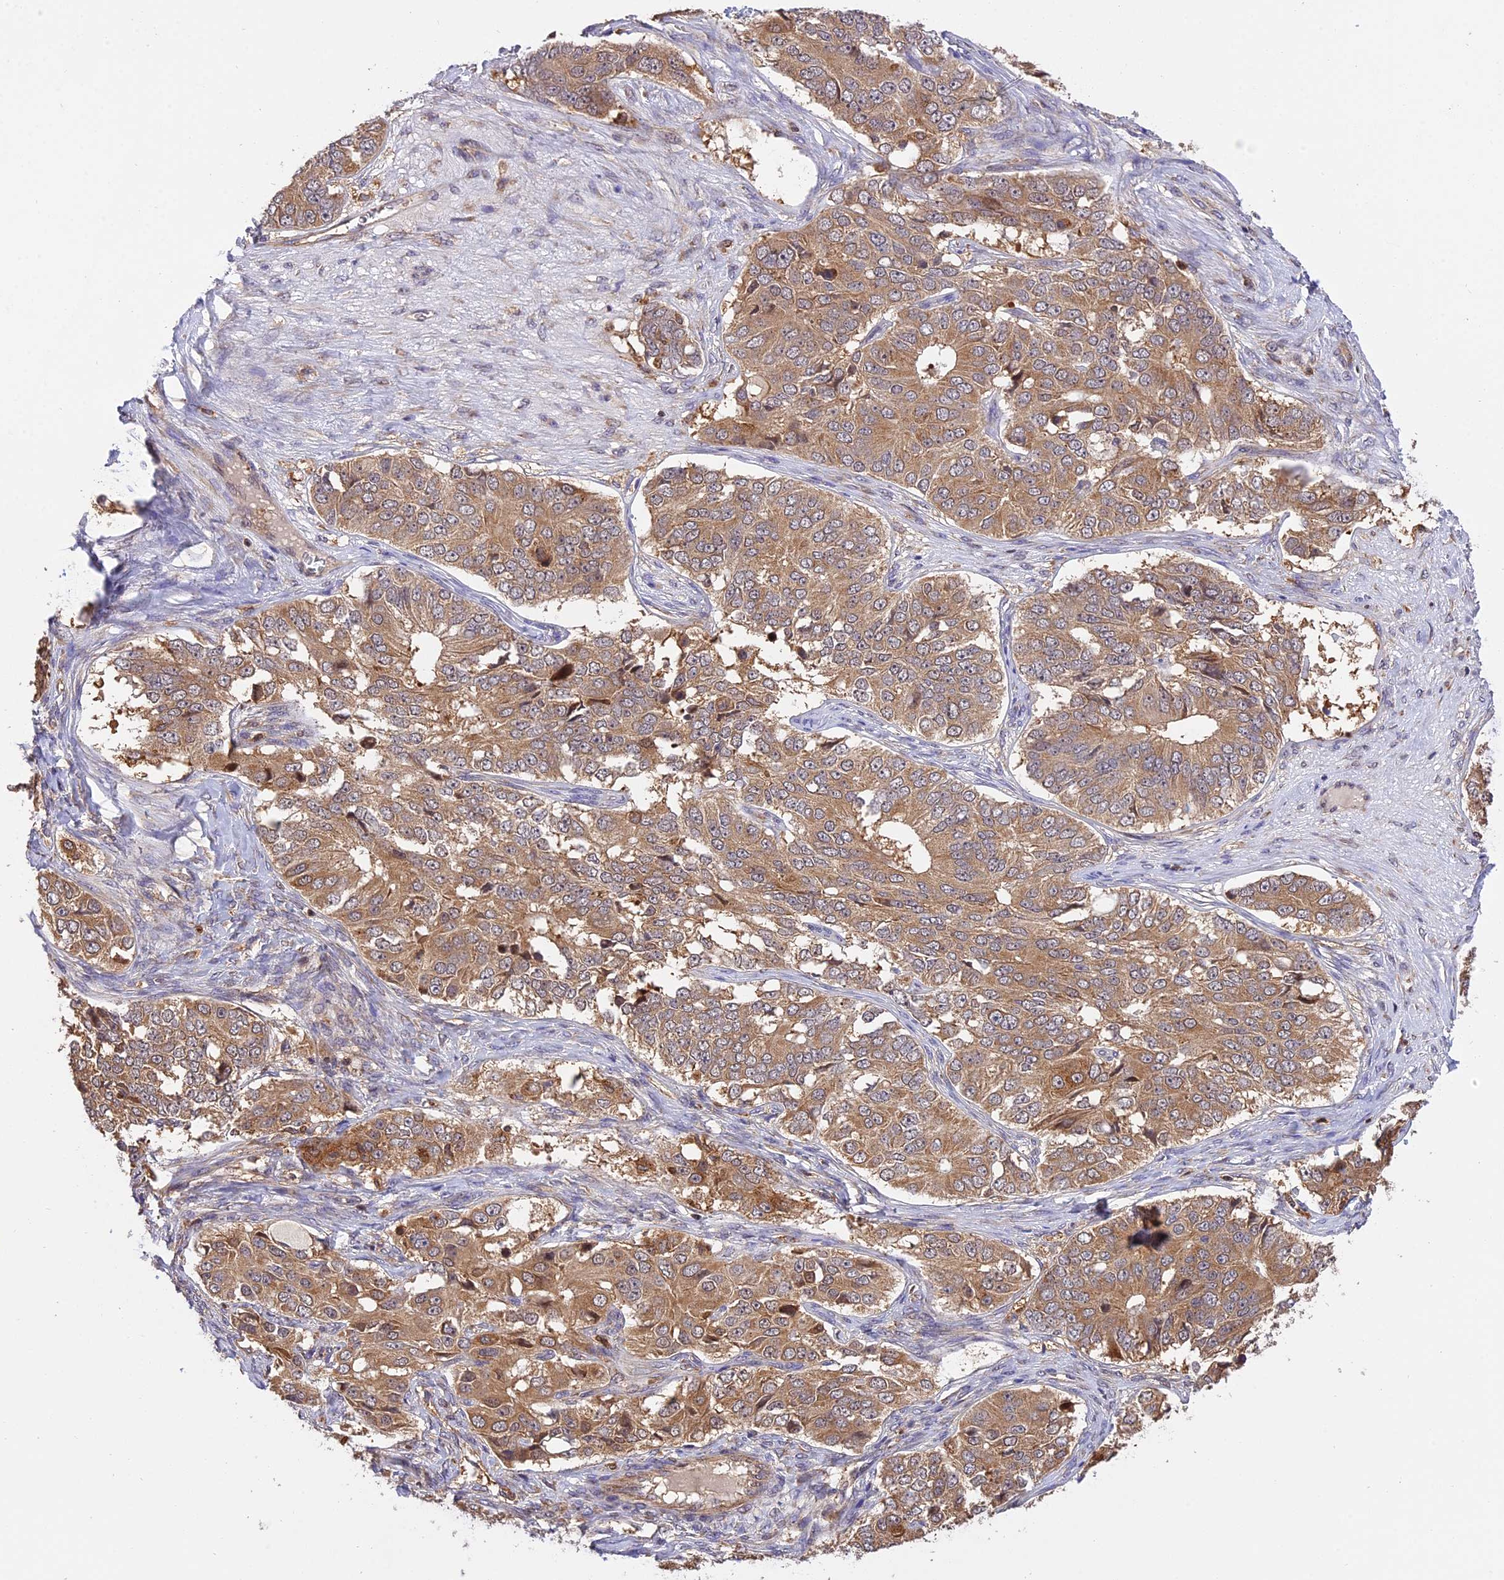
{"staining": {"intensity": "moderate", "quantity": "25%-75%", "location": "cytoplasmic/membranous"}, "tissue": "ovarian cancer", "cell_type": "Tumor cells", "image_type": "cancer", "snomed": [{"axis": "morphology", "description": "Carcinoma, endometroid"}, {"axis": "topography", "description": "Ovary"}], "caption": "This histopathology image shows immunohistochemistry (IHC) staining of human ovarian cancer (endometroid carcinoma), with medium moderate cytoplasmic/membranous positivity in approximately 25%-75% of tumor cells.", "gene": "PEX3", "patient": {"sex": "female", "age": 51}}